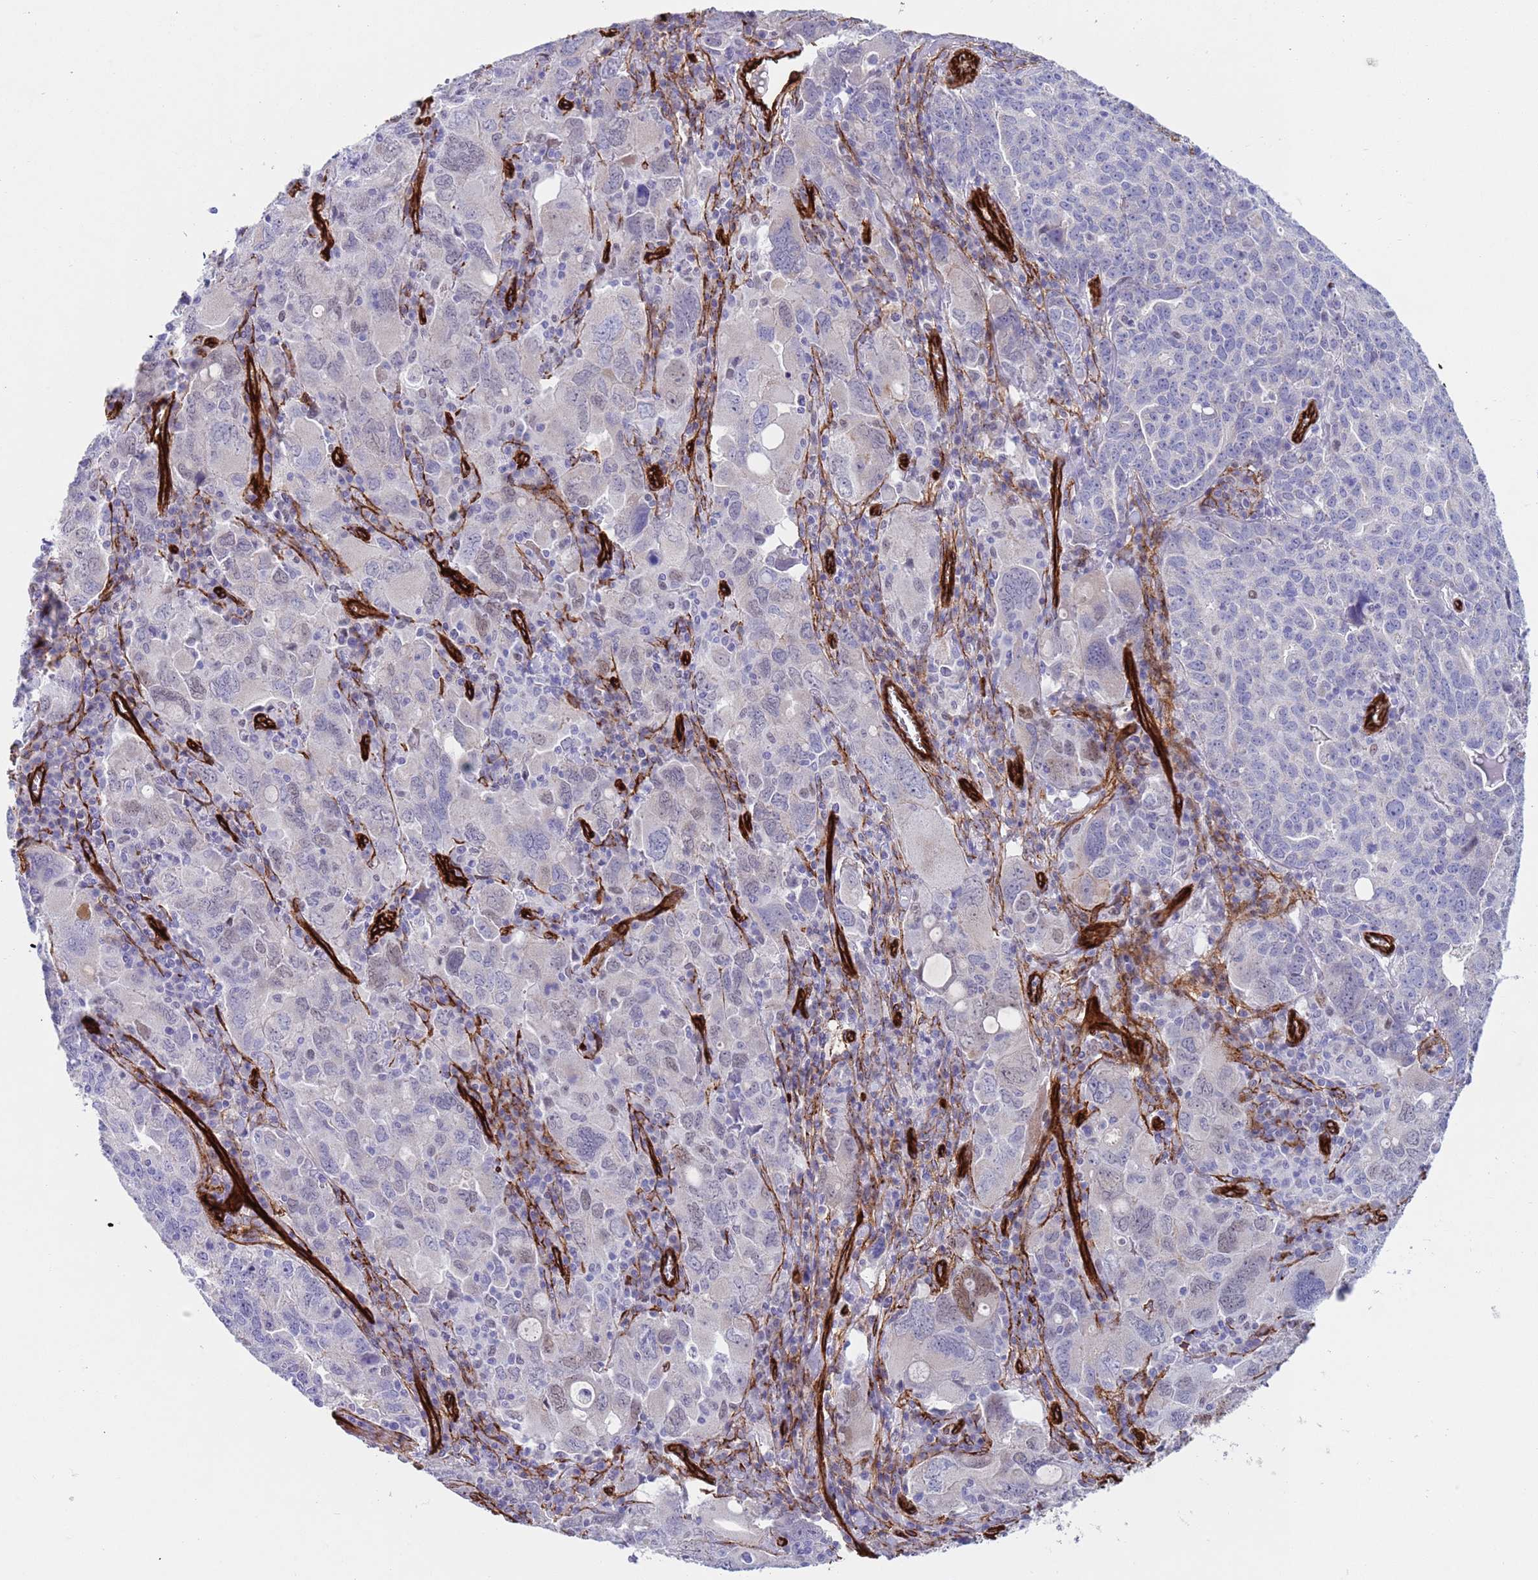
{"staining": {"intensity": "negative", "quantity": "none", "location": "none"}, "tissue": "ovarian cancer", "cell_type": "Tumor cells", "image_type": "cancer", "snomed": [{"axis": "morphology", "description": "Carcinoma, endometroid"}, {"axis": "topography", "description": "Ovary"}], "caption": "IHC histopathology image of neoplastic tissue: human endometroid carcinoma (ovarian) stained with DAB reveals no significant protein expression in tumor cells.", "gene": "CAV2", "patient": {"sex": "female", "age": 62}}